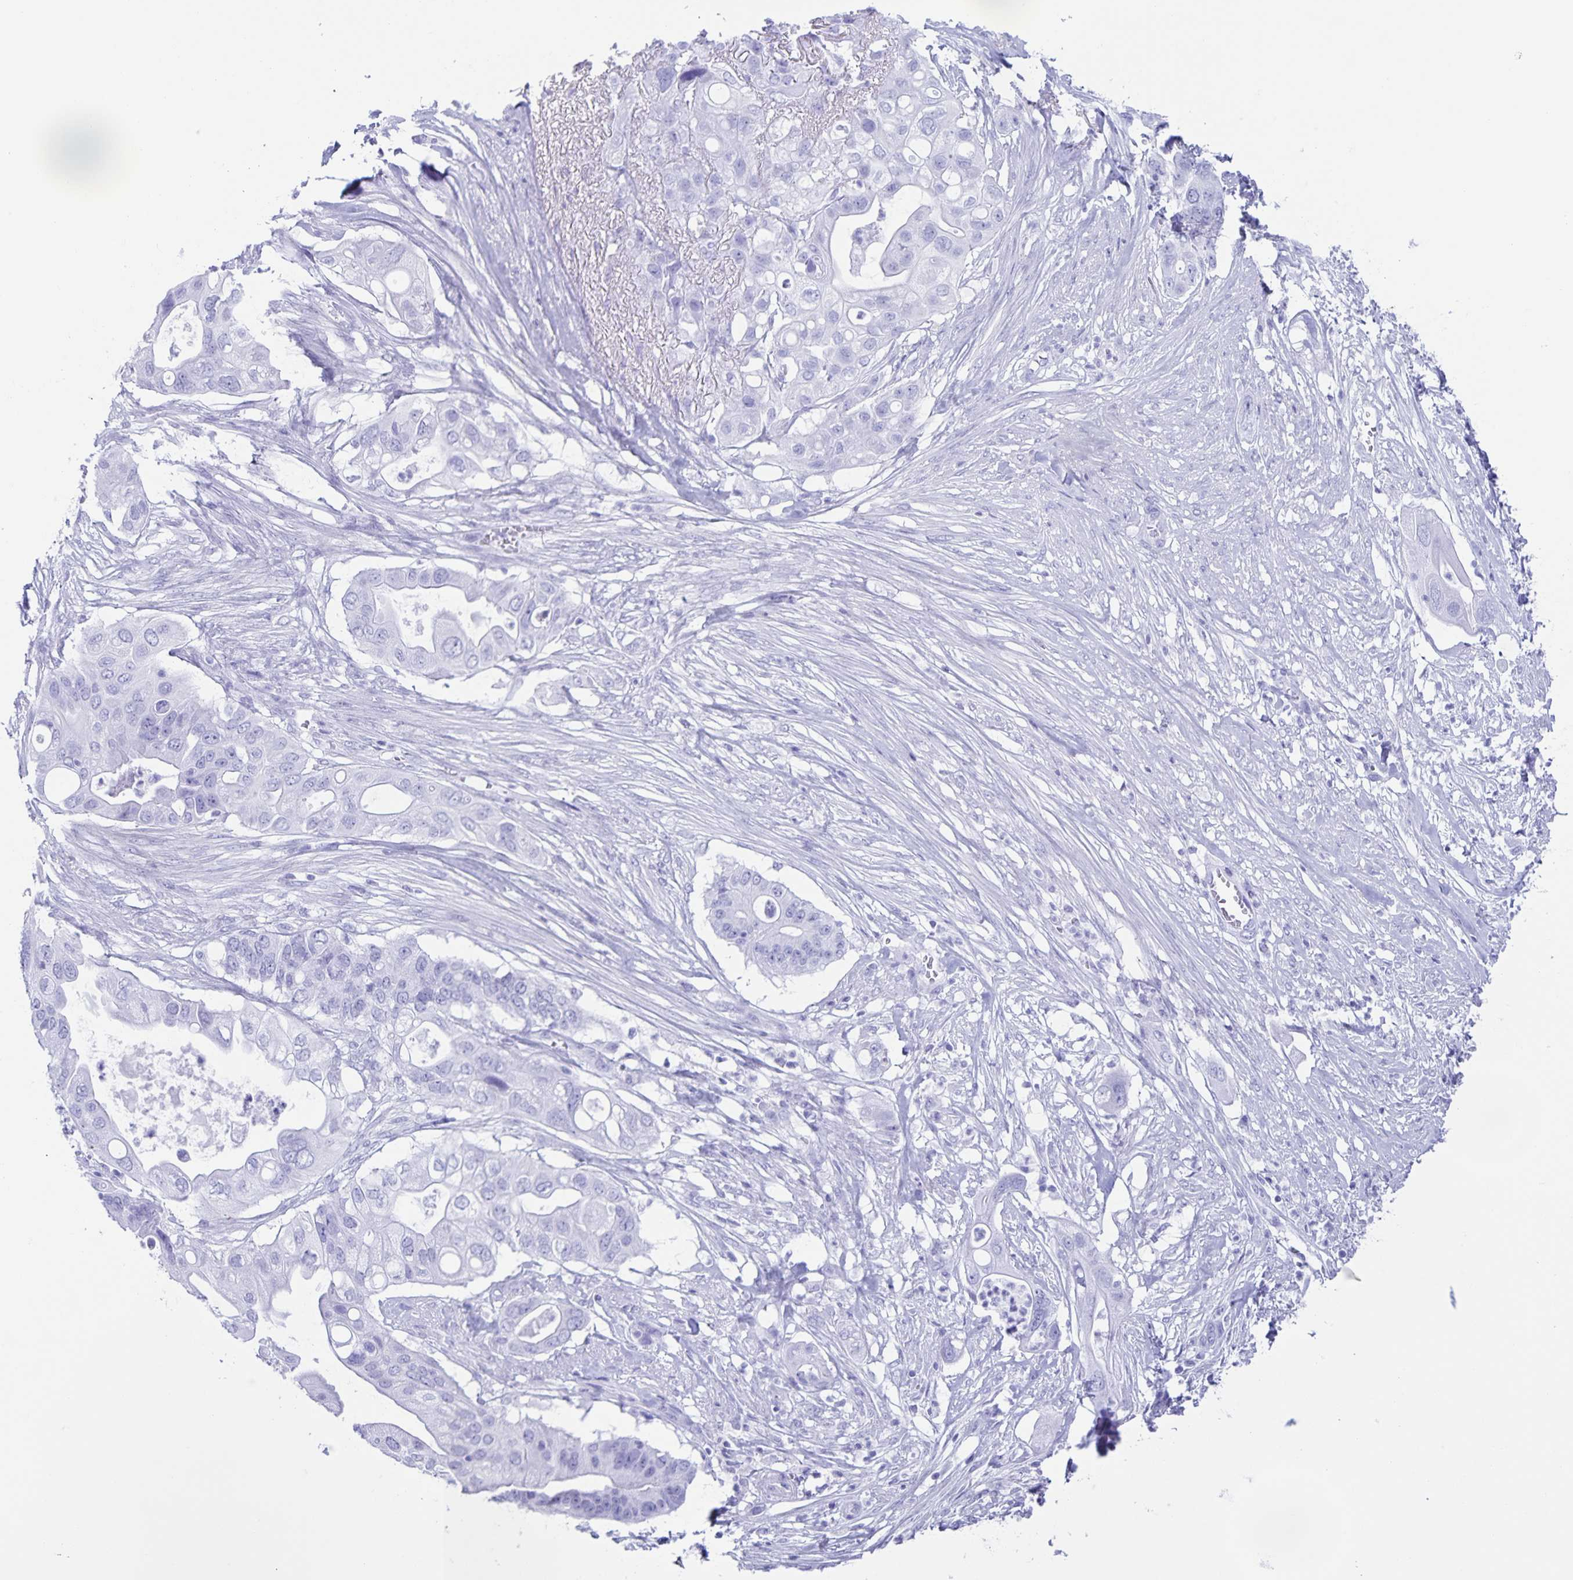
{"staining": {"intensity": "negative", "quantity": "none", "location": "none"}, "tissue": "pancreatic cancer", "cell_type": "Tumor cells", "image_type": "cancer", "snomed": [{"axis": "morphology", "description": "Adenocarcinoma, NOS"}, {"axis": "topography", "description": "Pancreas"}], "caption": "This is an immunohistochemistry (IHC) micrograph of adenocarcinoma (pancreatic). There is no positivity in tumor cells.", "gene": "AQP4", "patient": {"sex": "female", "age": 72}}